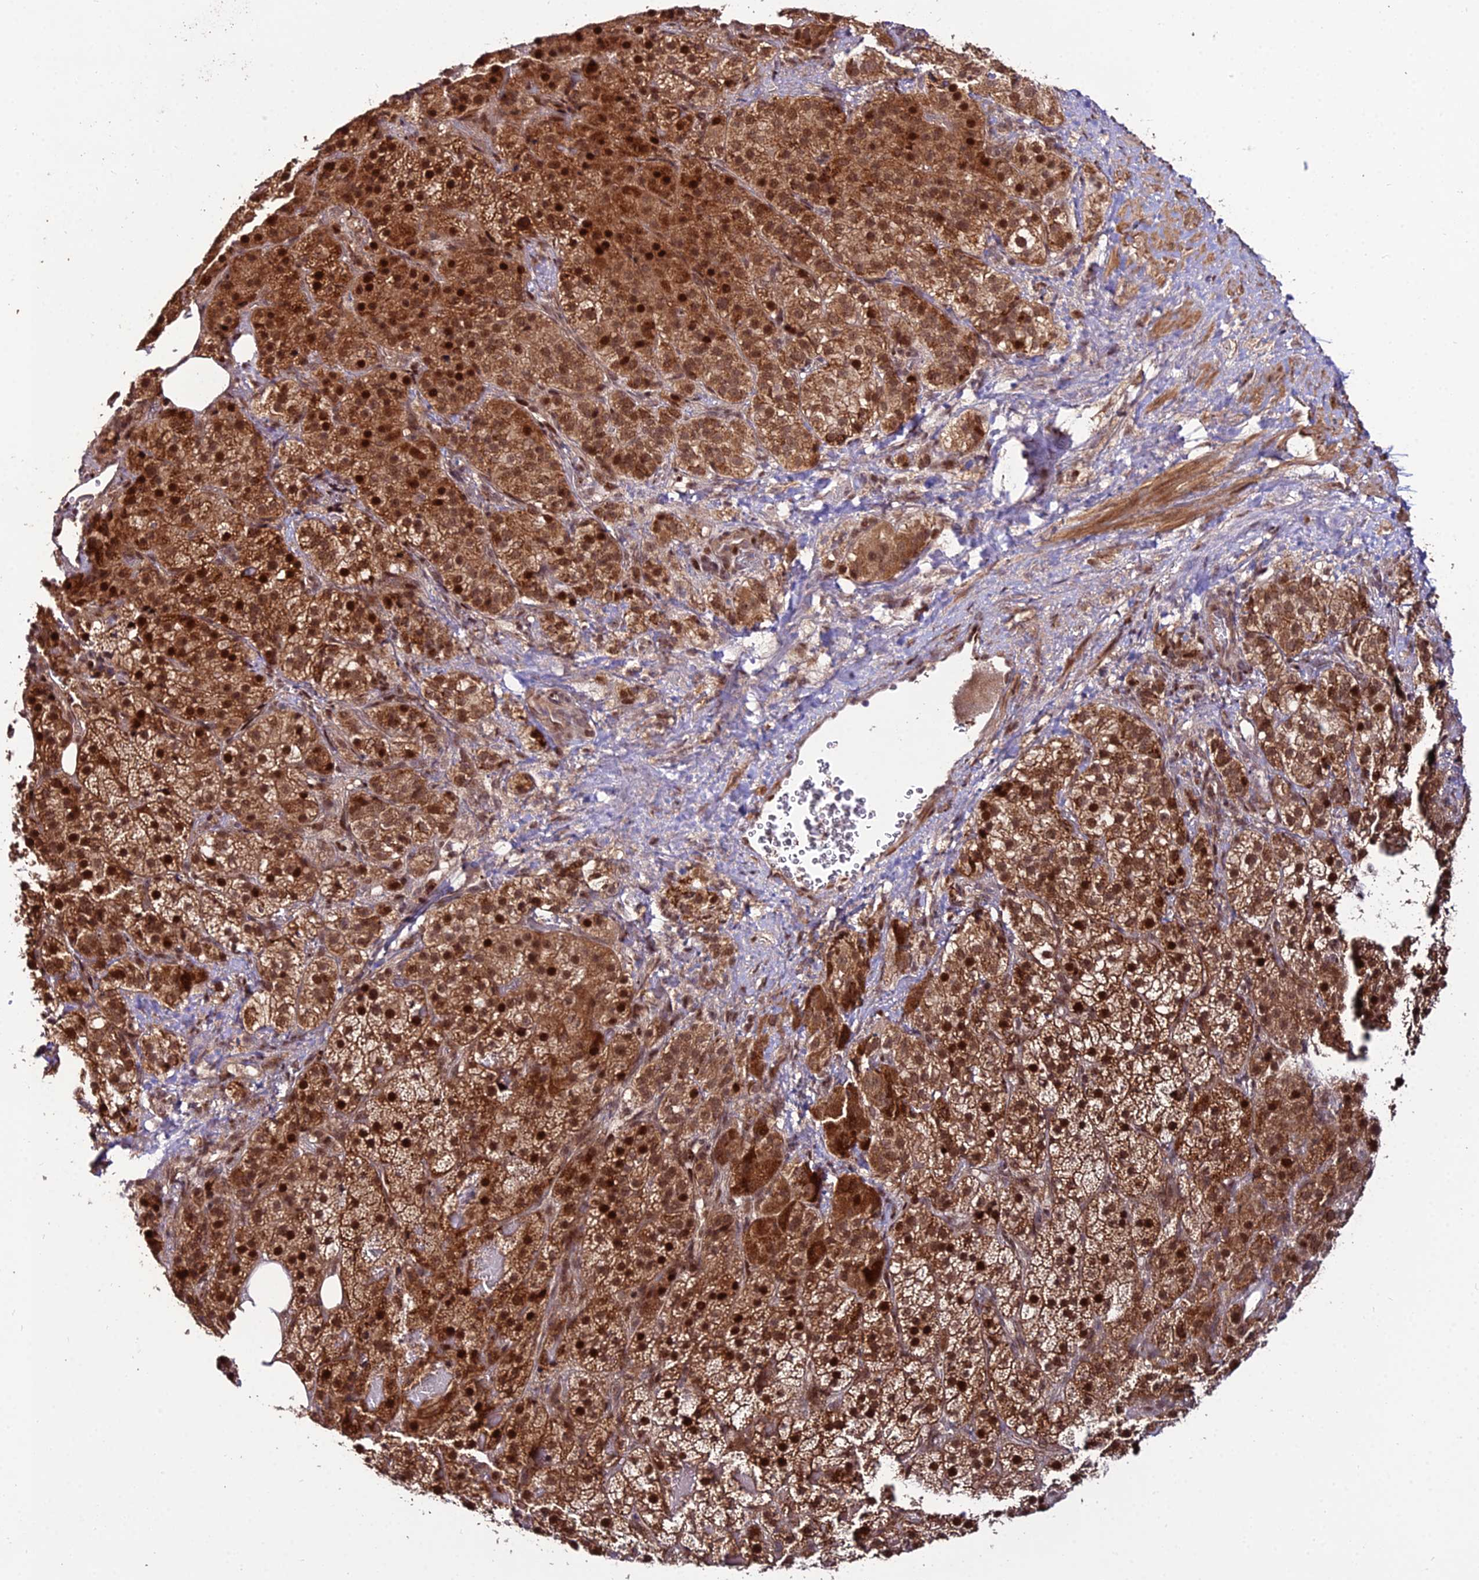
{"staining": {"intensity": "strong", "quantity": ">75%", "location": "cytoplasmic/membranous,nuclear"}, "tissue": "adrenal gland", "cell_type": "Glandular cells", "image_type": "normal", "snomed": [{"axis": "morphology", "description": "Normal tissue, NOS"}, {"axis": "topography", "description": "Adrenal gland"}], "caption": "Protein staining reveals strong cytoplasmic/membranous,nuclear expression in approximately >75% of glandular cells in benign adrenal gland. (DAB IHC, brown staining for protein, blue staining for nuclei).", "gene": "CIB3", "patient": {"sex": "female", "age": 59}}